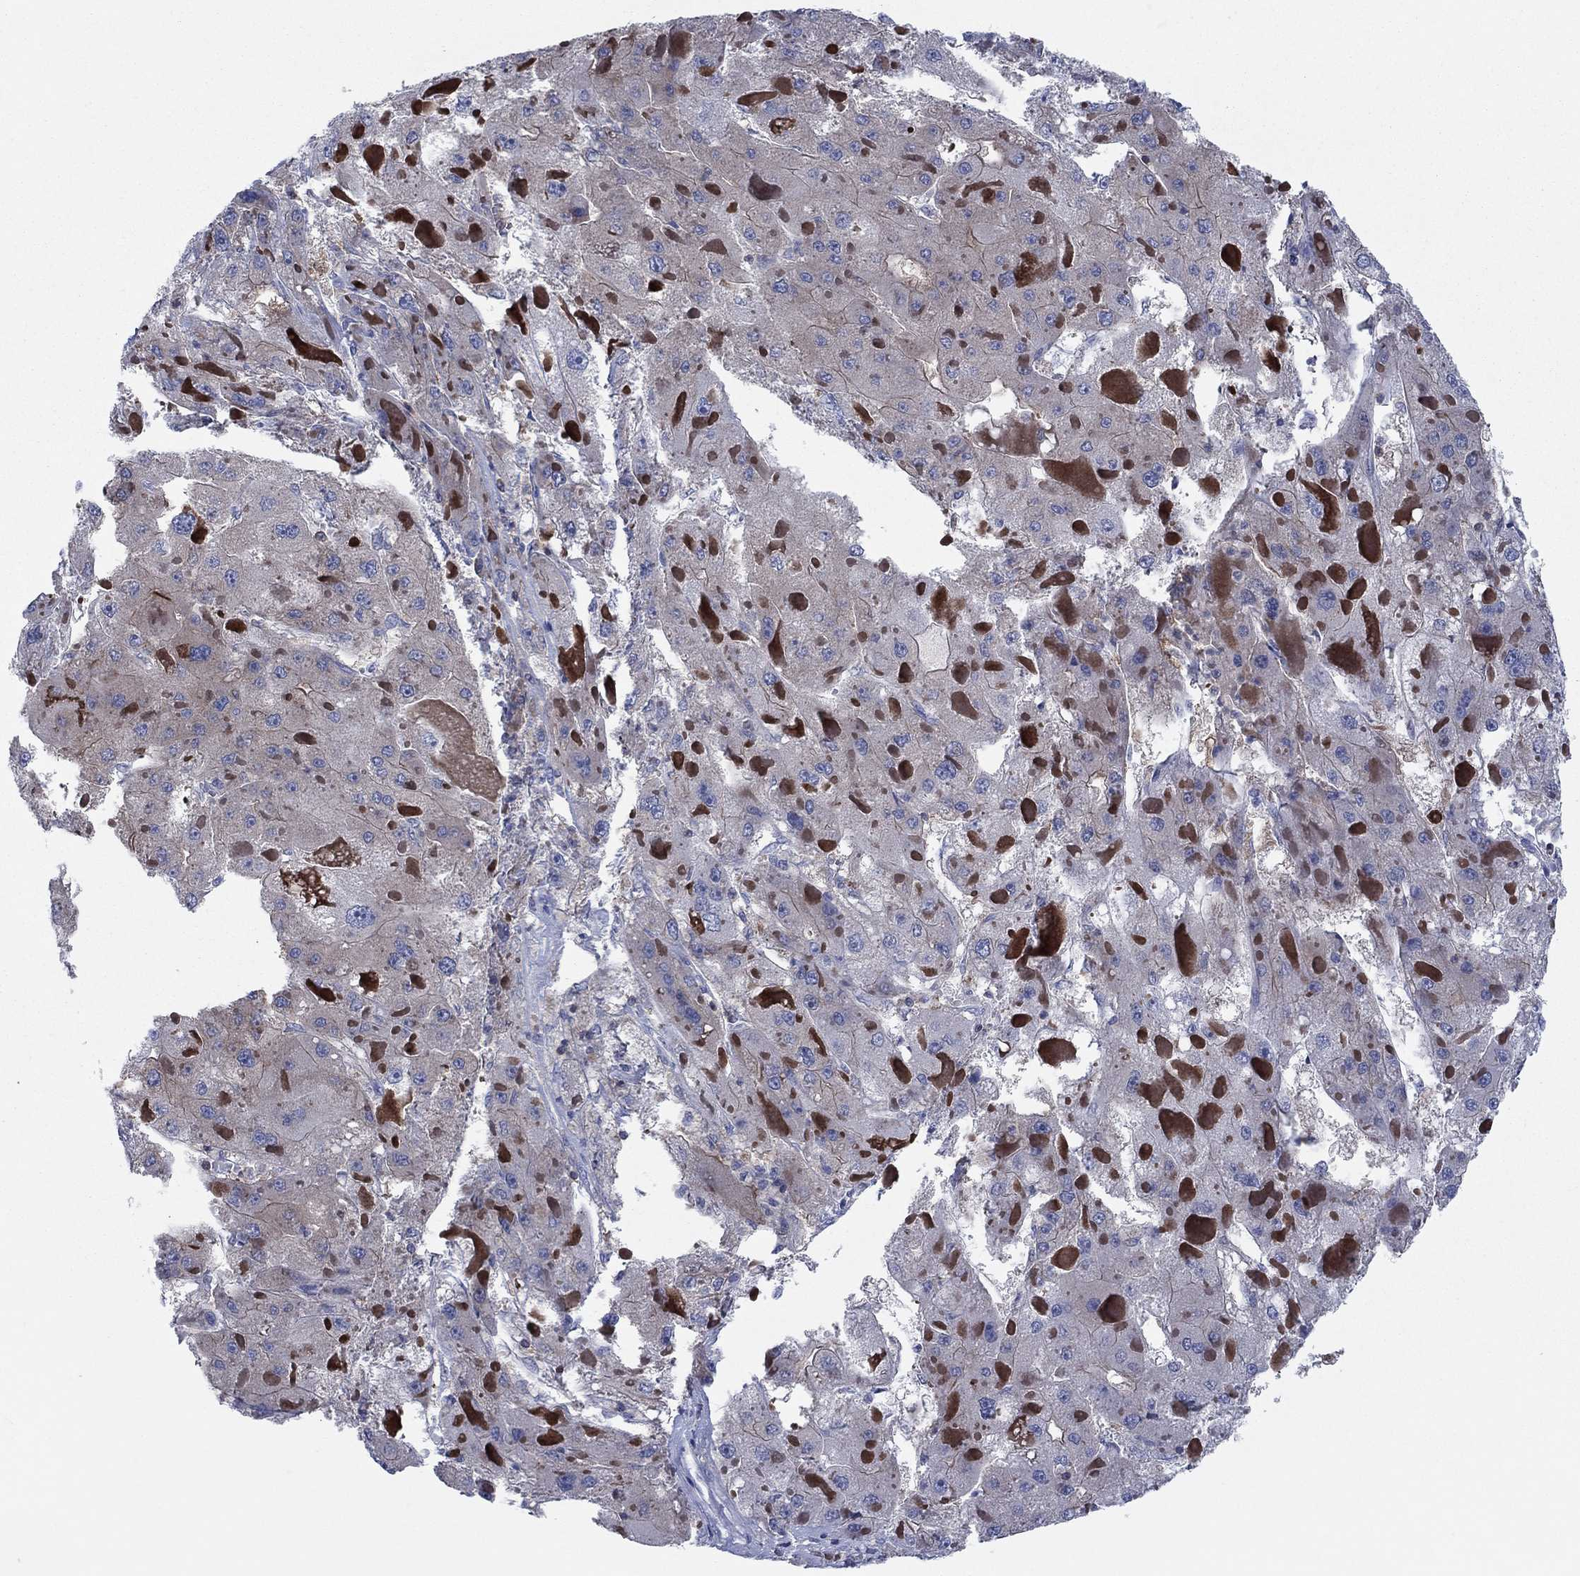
{"staining": {"intensity": "moderate", "quantity": "<25%", "location": "cytoplasmic/membranous"}, "tissue": "liver cancer", "cell_type": "Tumor cells", "image_type": "cancer", "snomed": [{"axis": "morphology", "description": "Carcinoma, Hepatocellular, NOS"}, {"axis": "topography", "description": "Liver"}], "caption": "A brown stain highlights moderate cytoplasmic/membranous expression of a protein in liver hepatocellular carcinoma tumor cells.", "gene": "PVR", "patient": {"sex": "female", "age": 73}}